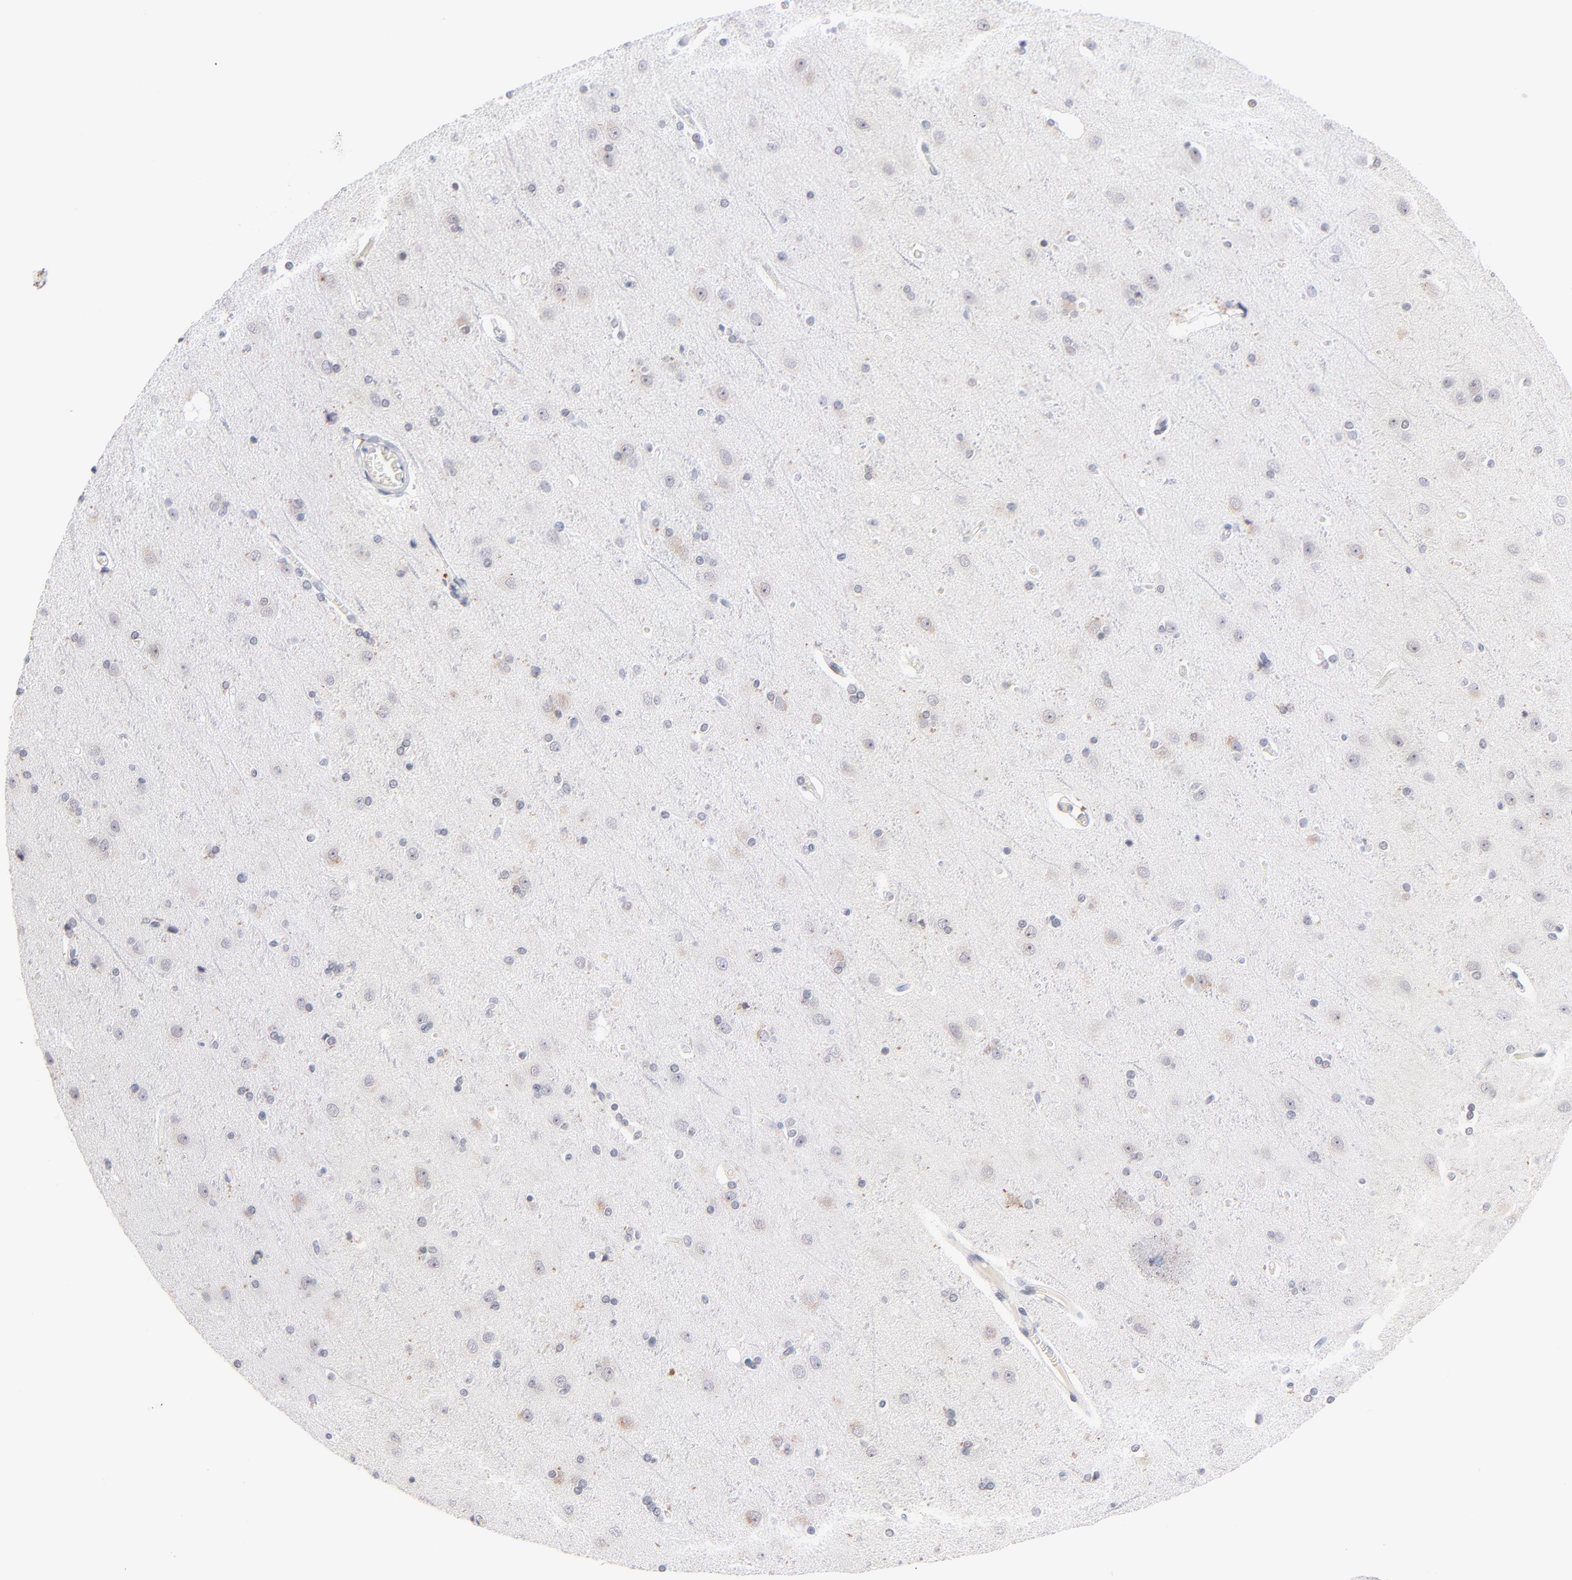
{"staining": {"intensity": "negative", "quantity": "none", "location": "none"}, "tissue": "cerebral cortex", "cell_type": "Endothelial cells", "image_type": "normal", "snomed": [{"axis": "morphology", "description": "Normal tissue, NOS"}, {"axis": "topography", "description": "Cerebral cortex"}], "caption": "Endothelial cells show no significant staining in normal cerebral cortex.", "gene": "PARP1", "patient": {"sex": "female", "age": 54}}